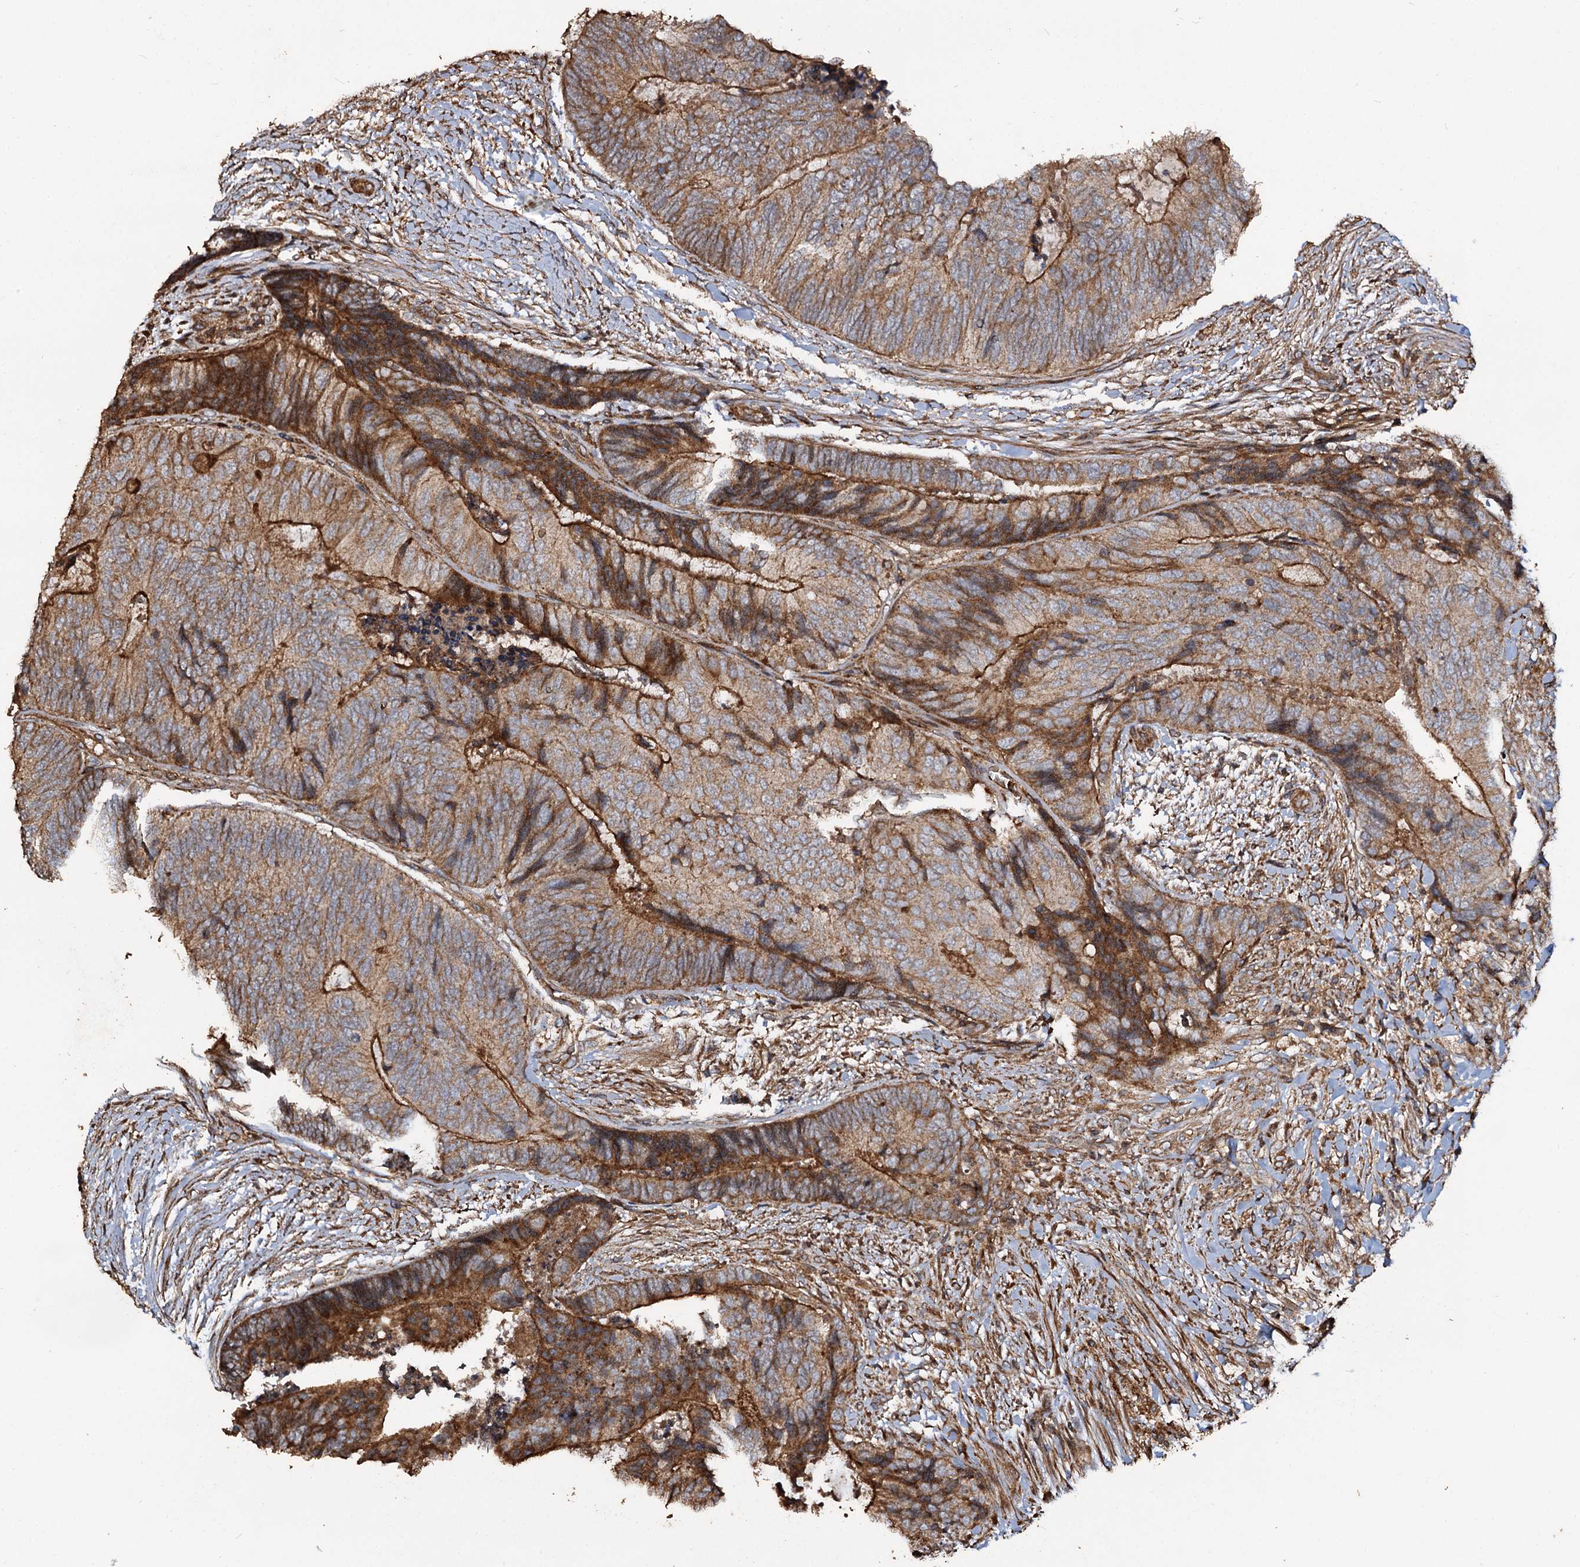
{"staining": {"intensity": "moderate", "quantity": ">75%", "location": "cytoplasmic/membranous"}, "tissue": "colorectal cancer", "cell_type": "Tumor cells", "image_type": "cancer", "snomed": [{"axis": "morphology", "description": "Adenocarcinoma, NOS"}, {"axis": "topography", "description": "Colon"}], "caption": "This micrograph shows adenocarcinoma (colorectal) stained with IHC to label a protein in brown. The cytoplasmic/membranous of tumor cells show moderate positivity for the protein. Nuclei are counter-stained blue.", "gene": "NOTCH2NLA", "patient": {"sex": "female", "age": 67}}